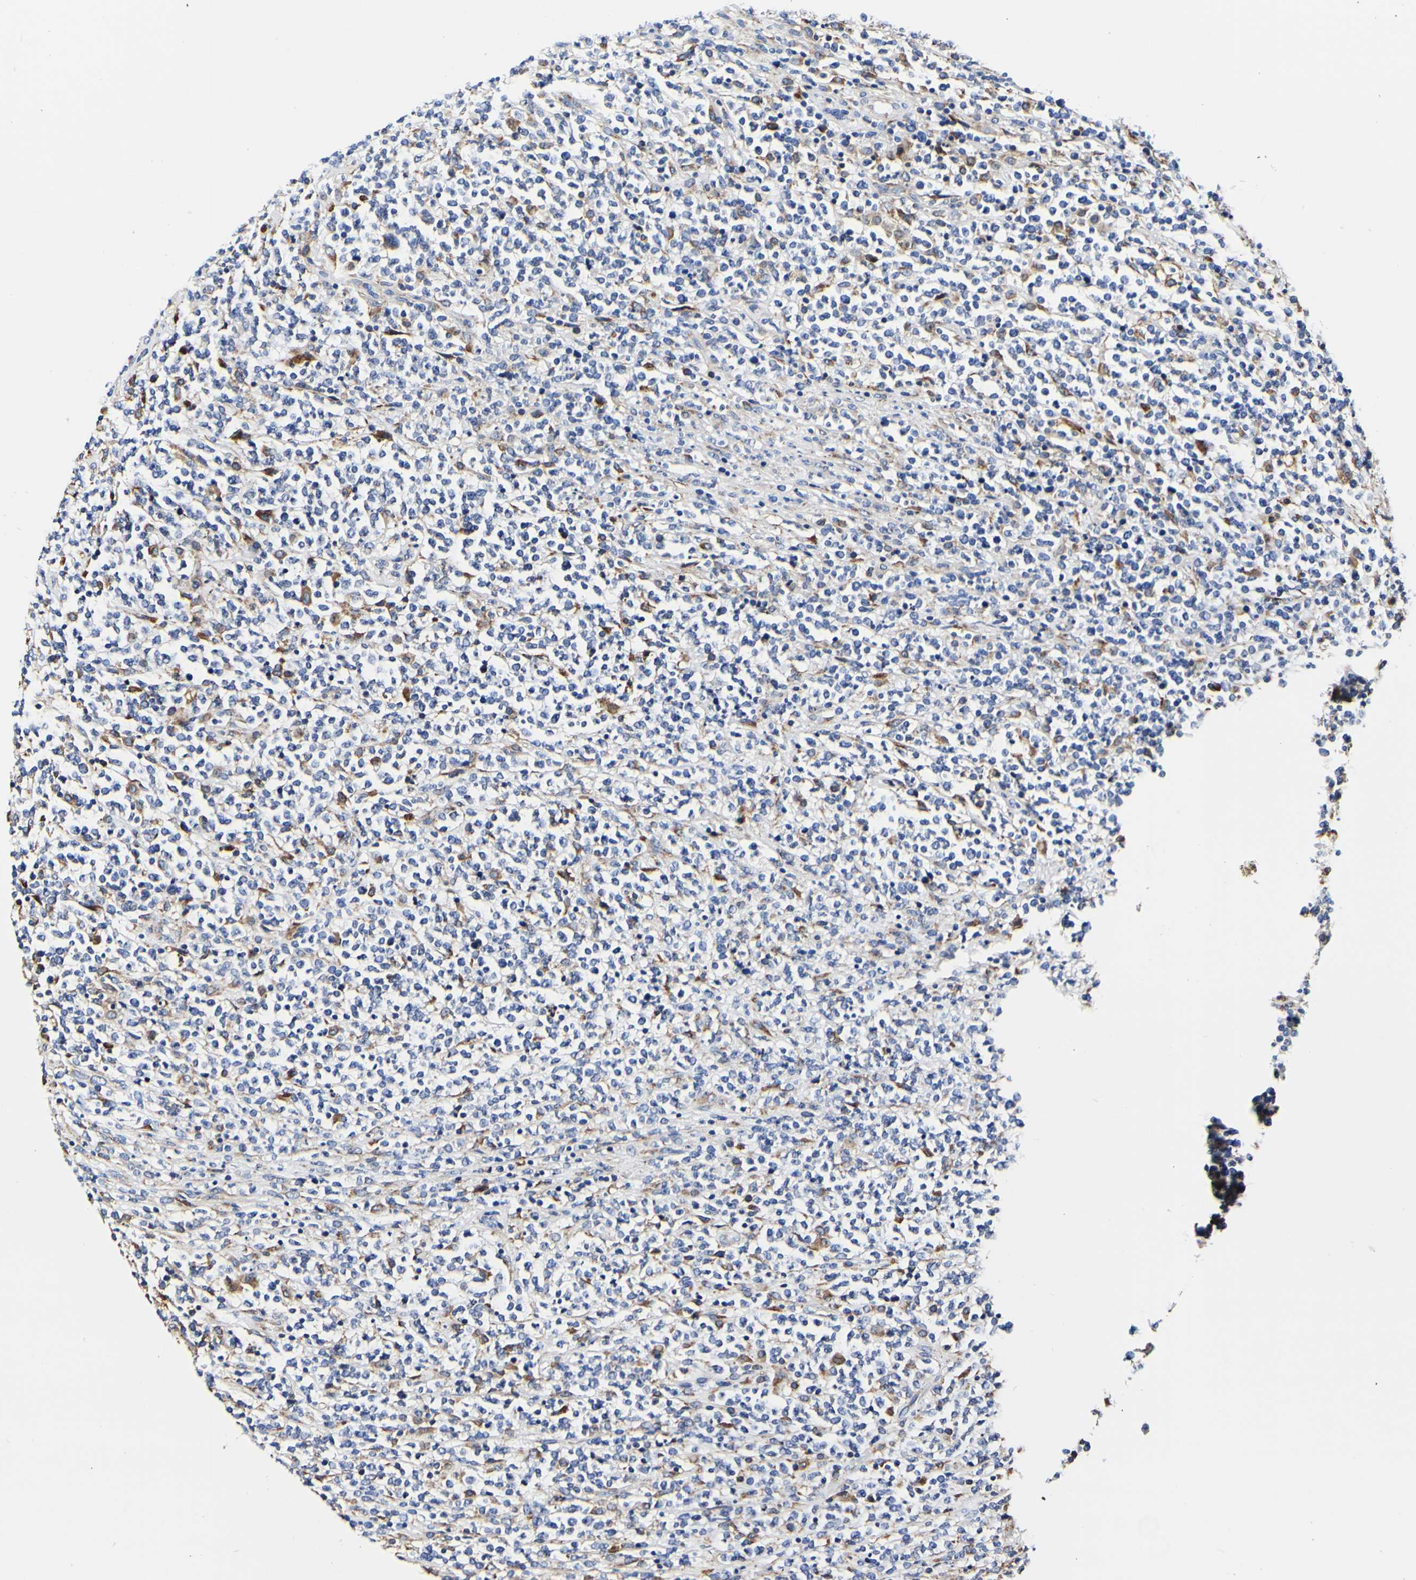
{"staining": {"intensity": "moderate", "quantity": "<25%", "location": "cytoplasmic/membranous"}, "tissue": "lymphoma", "cell_type": "Tumor cells", "image_type": "cancer", "snomed": [{"axis": "morphology", "description": "Malignant lymphoma, non-Hodgkin's type, High grade"}, {"axis": "topography", "description": "Soft tissue"}], "caption": "Tumor cells show moderate cytoplasmic/membranous positivity in about <25% of cells in malignant lymphoma, non-Hodgkin's type (high-grade).", "gene": "P4HB", "patient": {"sex": "male", "age": 18}}